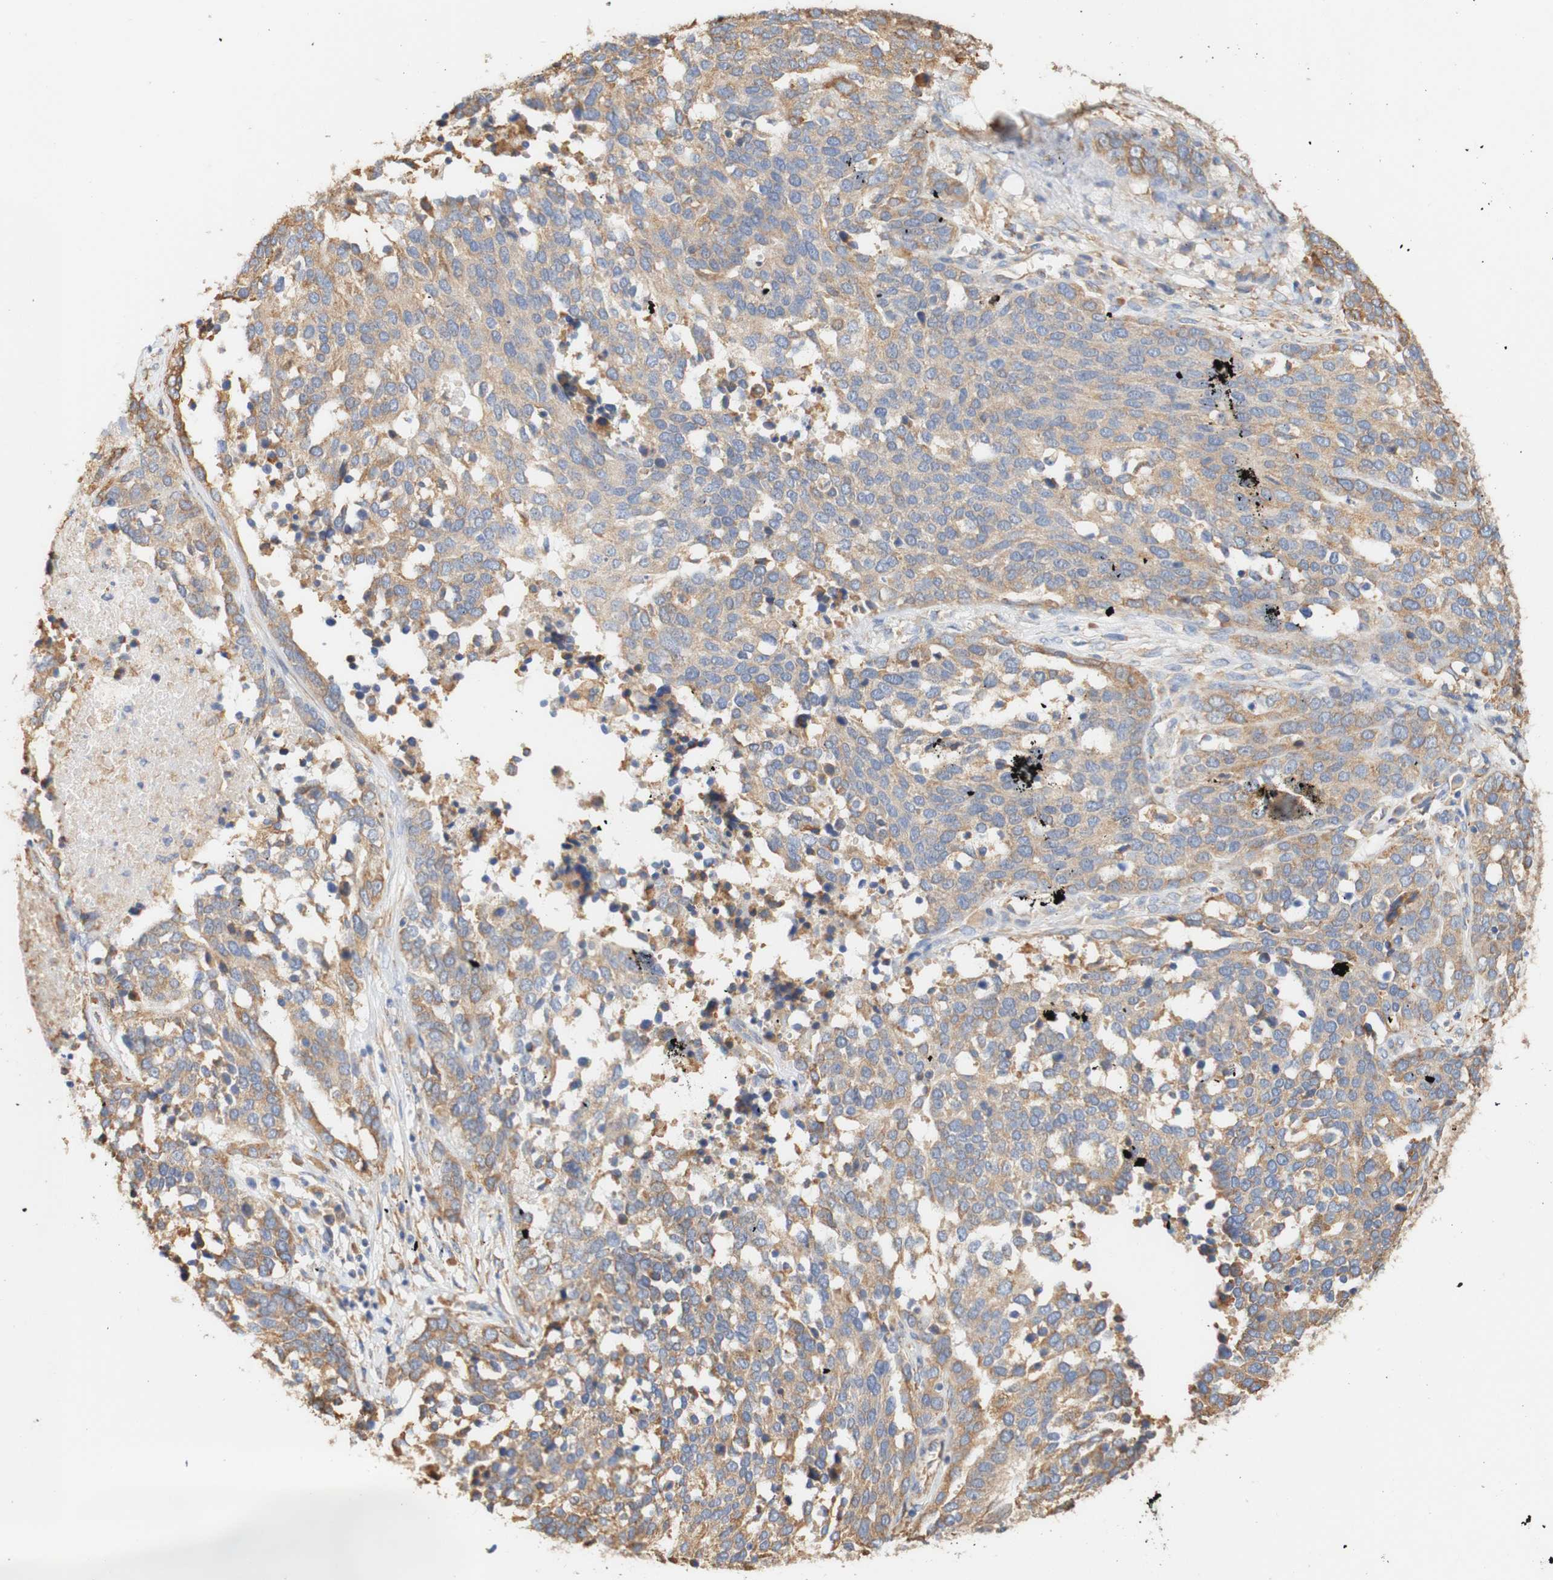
{"staining": {"intensity": "moderate", "quantity": ">75%", "location": "cytoplasmic/membranous"}, "tissue": "ovarian cancer", "cell_type": "Tumor cells", "image_type": "cancer", "snomed": [{"axis": "morphology", "description": "Cystadenocarcinoma, serous, NOS"}, {"axis": "topography", "description": "Ovary"}], "caption": "Moderate cytoplasmic/membranous staining is identified in about >75% of tumor cells in ovarian cancer. (DAB (3,3'-diaminobenzidine) = brown stain, brightfield microscopy at high magnification).", "gene": "EIF2AK4", "patient": {"sex": "female", "age": 44}}